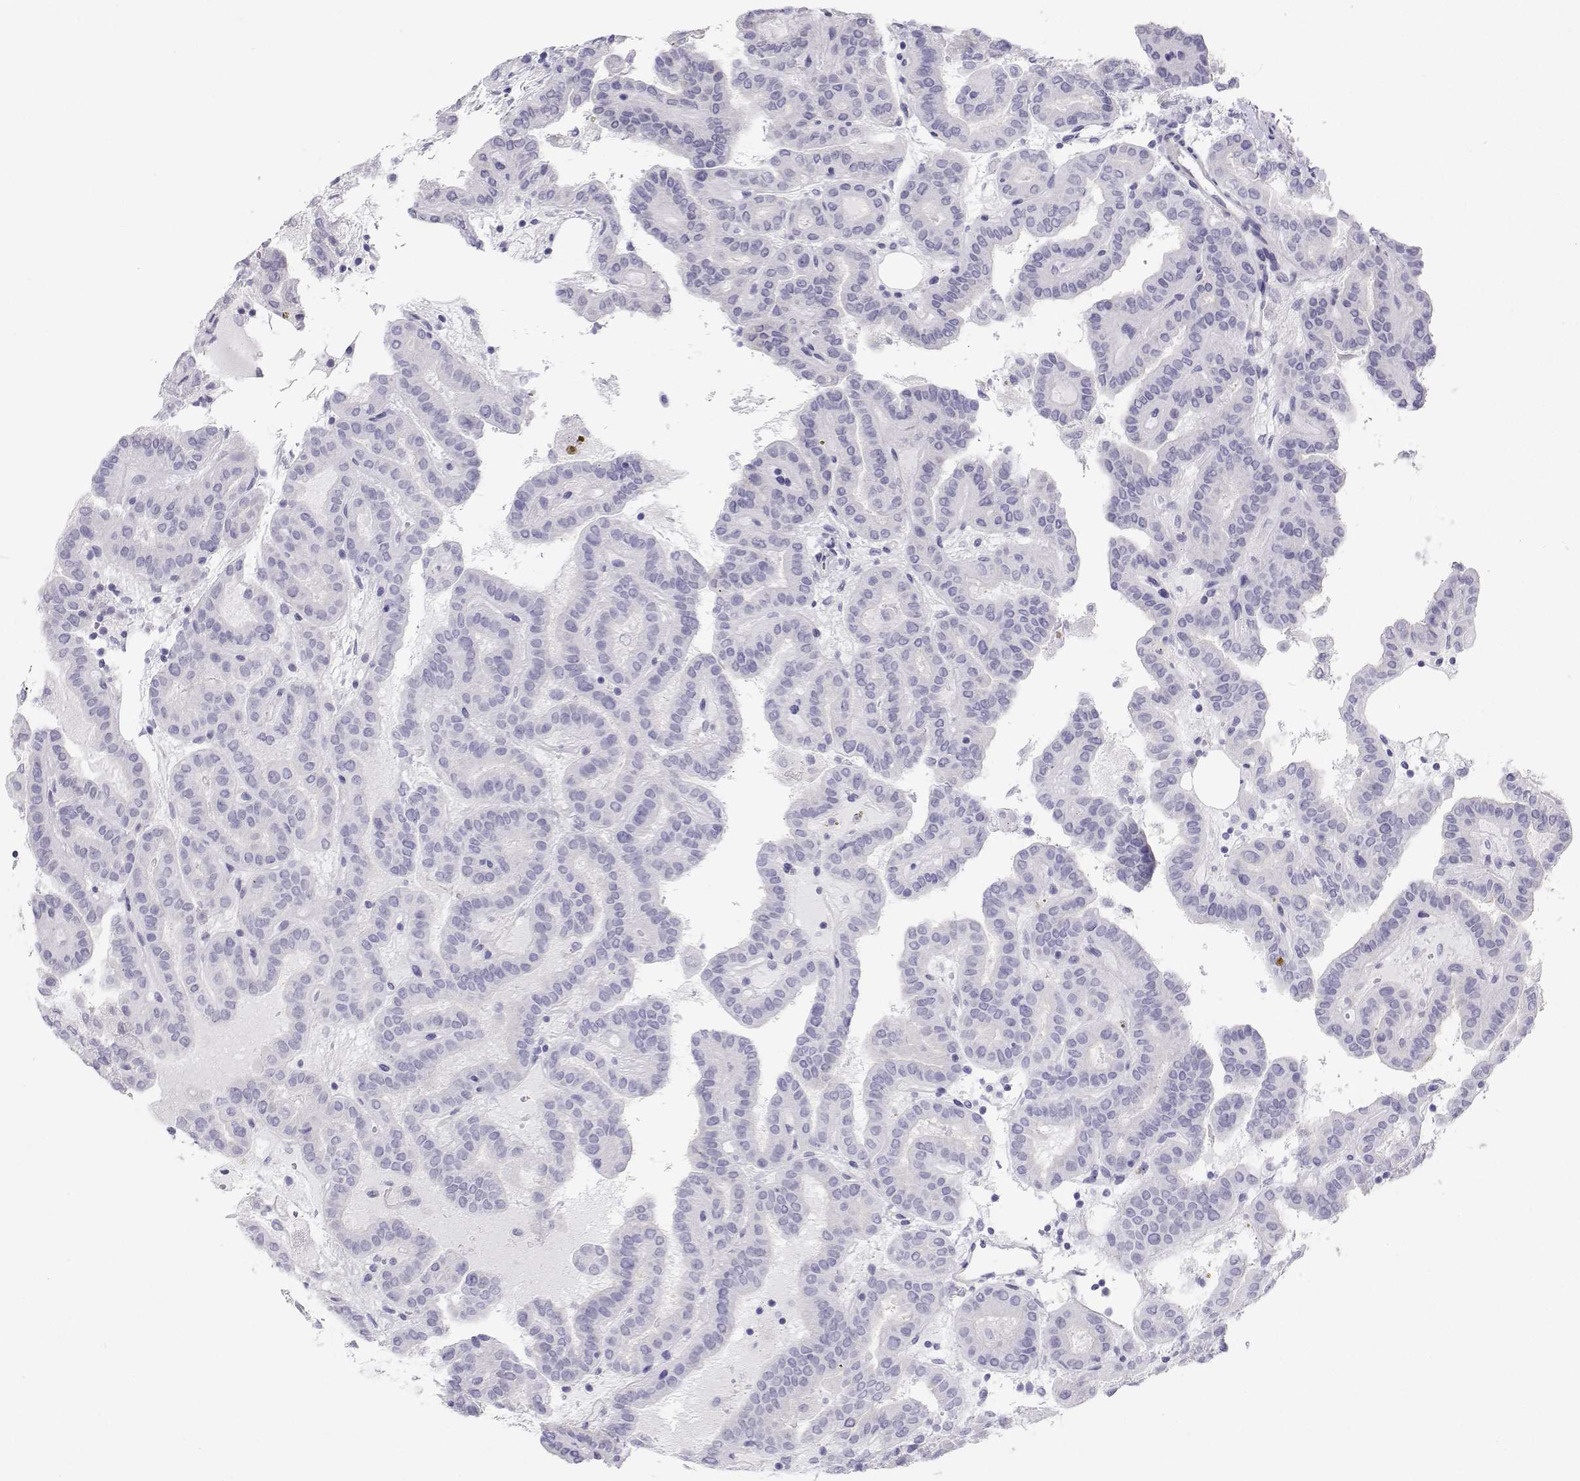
{"staining": {"intensity": "negative", "quantity": "none", "location": "none"}, "tissue": "thyroid cancer", "cell_type": "Tumor cells", "image_type": "cancer", "snomed": [{"axis": "morphology", "description": "Papillary adenocarcinoma, NOS"}, {"axis": "topography", "description": "Thyroid gland"}], "caption": "This is an immunohistochemistry micrograph of human thyroid cancer (papillary adenocarcinoma). There is no staining in tumor cells.", "gene": "BHMT", "patient": {"sex": "female", "age": 46}}